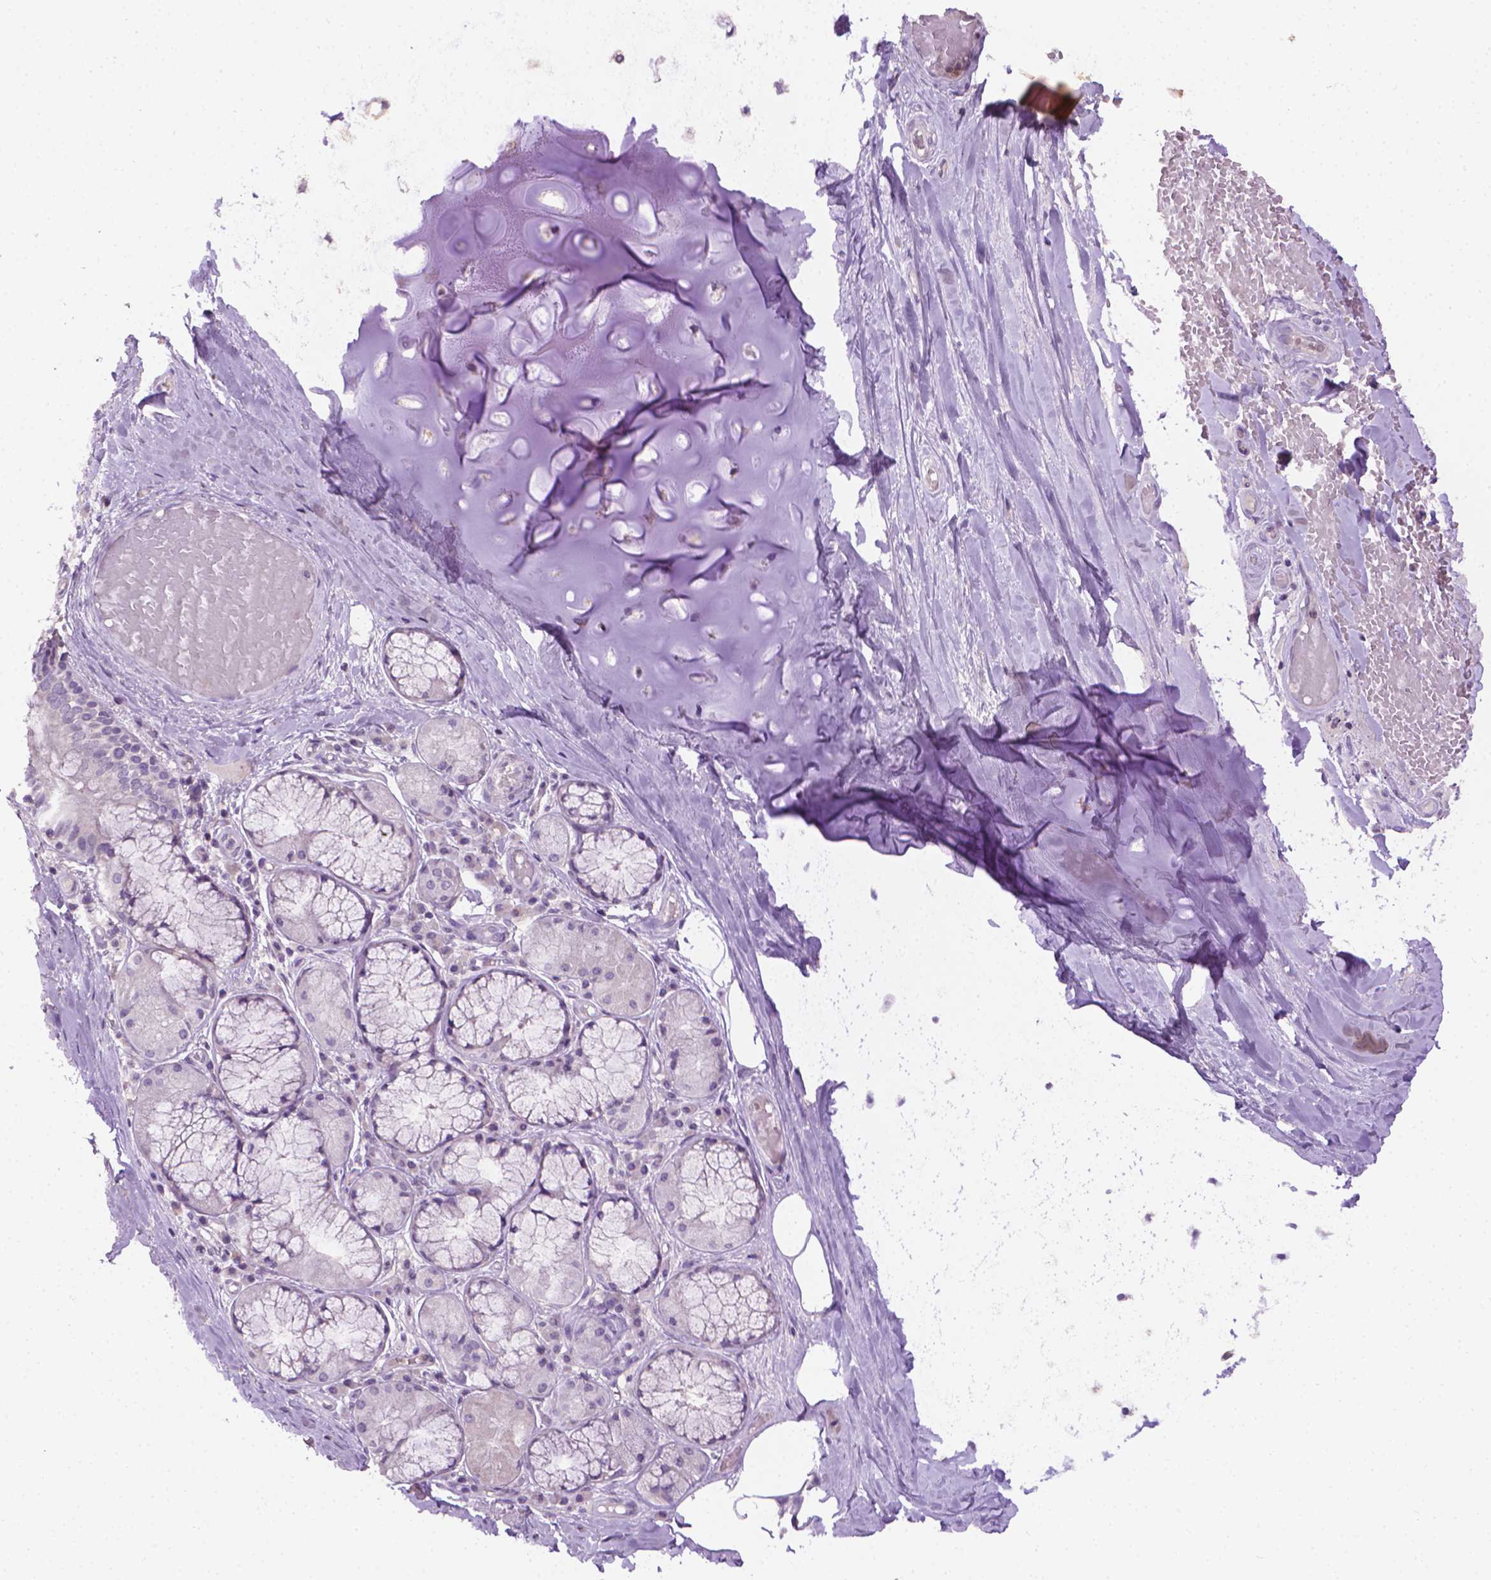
{"staining": {"intensity": "negative", "quantity": "none", "location": "none"}, "tissue": "adipose tissue", "cell_type": "Adipocytes", "image_type": "normal", "snomed": [{"axis": "morphology", "description": "Normal tissue, NOS"}, {"axis": "topography", "description": "Cartilage tissue"}, {"axis": "topography", "description": "Bronchus"}], "caption": "Immunohistochemistry (IHC) histopathology image of unremarkable adipose tissue stained for a protein (brown), which shows no positivity in adipocytes. Brightfield microscopy of IHC stained with DAB (3,3'-diaminobenzidine) (brown) and hematoxylin (blue), captured at high magnification.", "gene": "CDKN2D", "patient": {"sex": "male", "age": 64}}